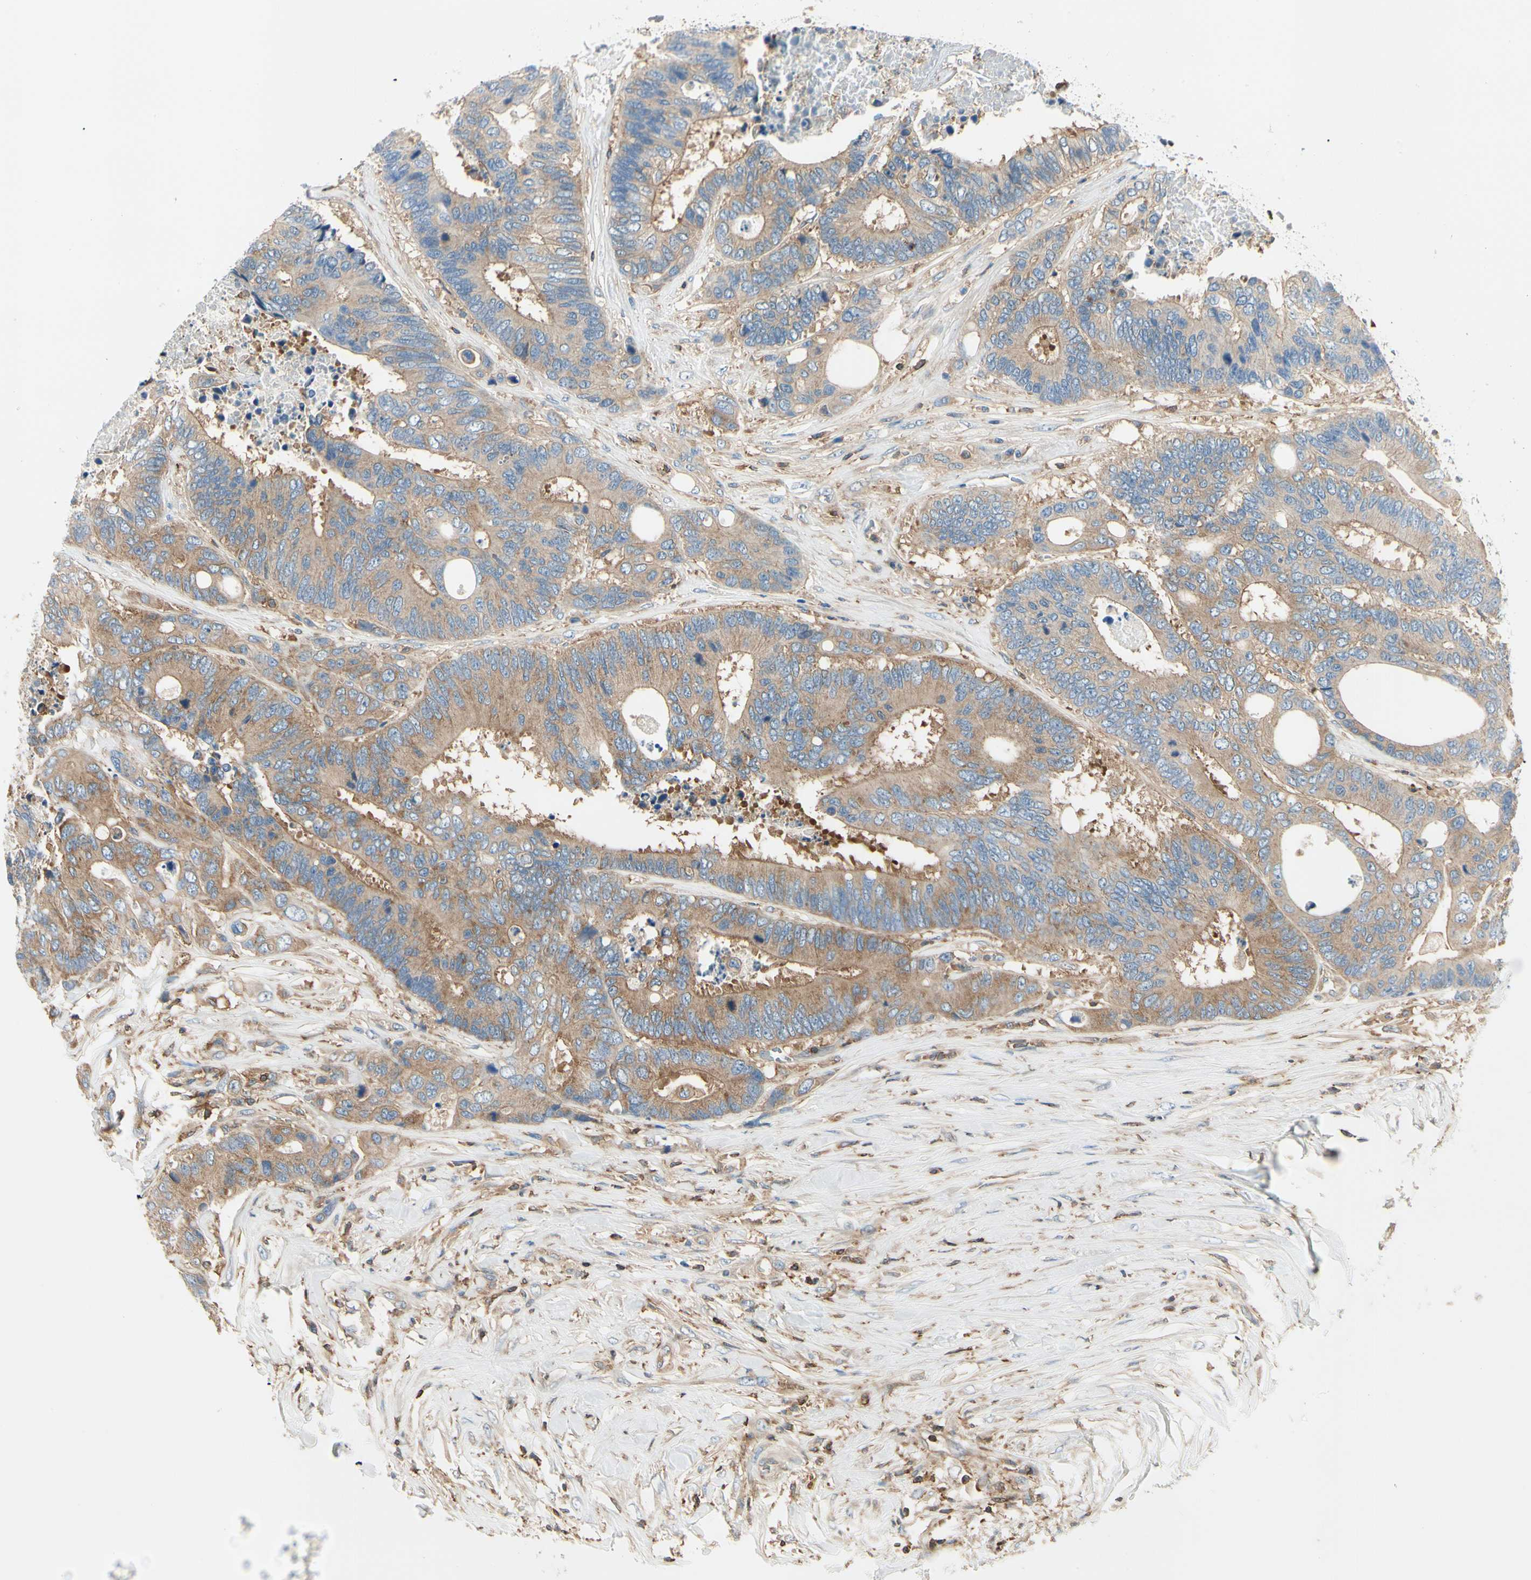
{"staining": {"intensity": "weak", "quantity": ">75%", "location": "cytoplasmic/membranous"}, "tissue": "colorectal cancer", "cell_type": "Tumor cells", "image_type": "cancer", "snomed": [{"axis": "morphology", "description": "Adenocarcinoma, NOS"}, {"axis": "topography", "description": "Rectum"}], "caption": "Human colorectal cancer (adenocarcinoma) stained with a brown dye shows weak cytoplasmic/membranous positive expression in approximately >75% of tumor cells.", "gene": "CAPZA2", "patient": {"sex": "male", "age": 55}}